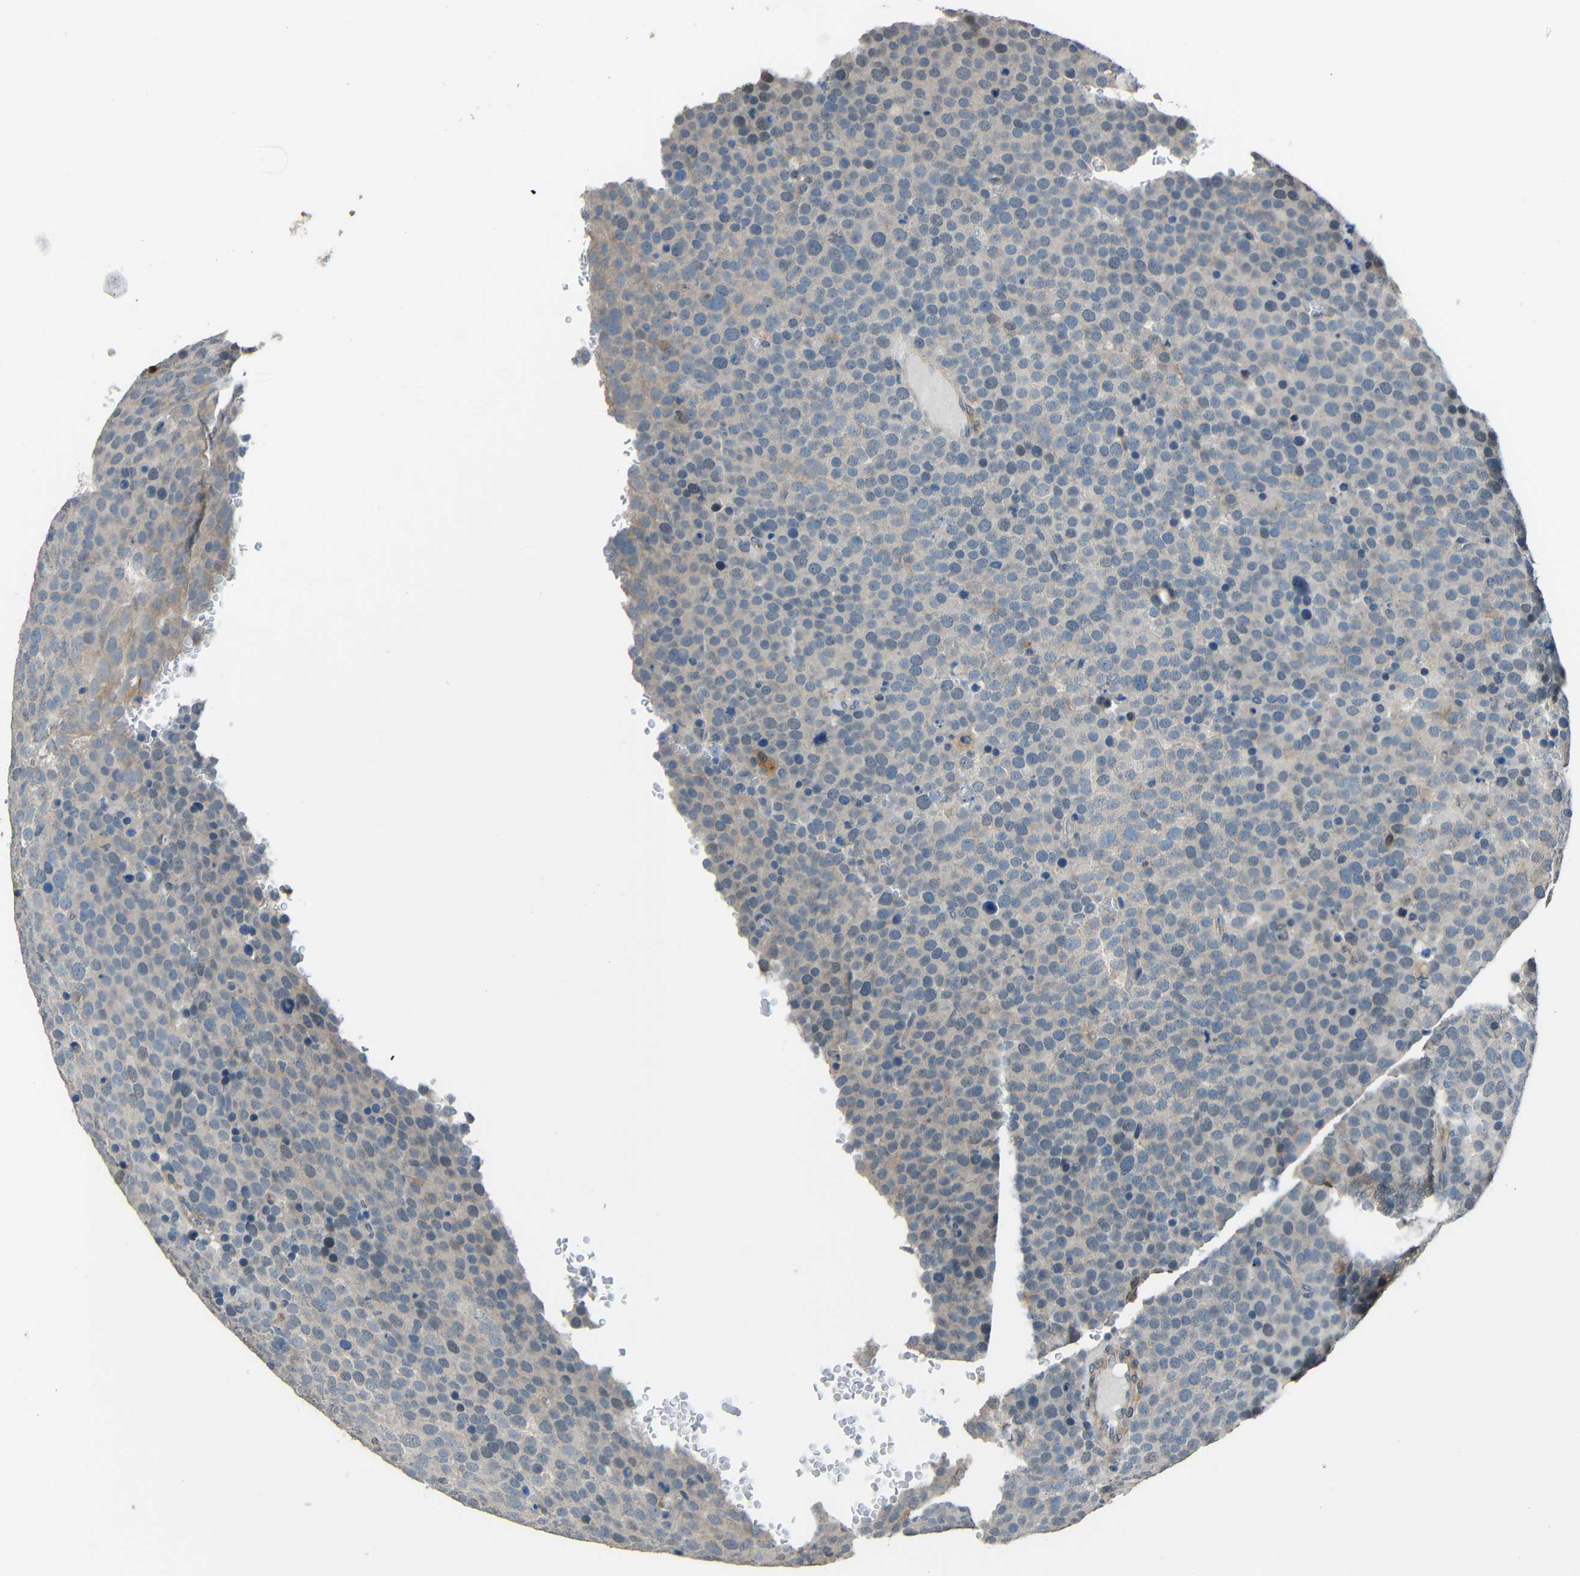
{"staining": {"intensity": "negative", "quantity": "none", "location": "none"}, "tissue": "testis cancer", "cell_type": "Tumor cells", "image_type": "cancer", "snomed": [{"axis": "morphology", "description": "Seminoma, NOS"}, {"axis": "topography", "description": "Testis"}], "caption": "Testis cancer (seminoma) was stained to show a protein in brown. There is no significant expression in tumor cells. (Immunohistochemistry (ihc), brightfield microscopy, high magnification).", "gene": "STBD1", "patient": {"sex": "male", "age": 71}}